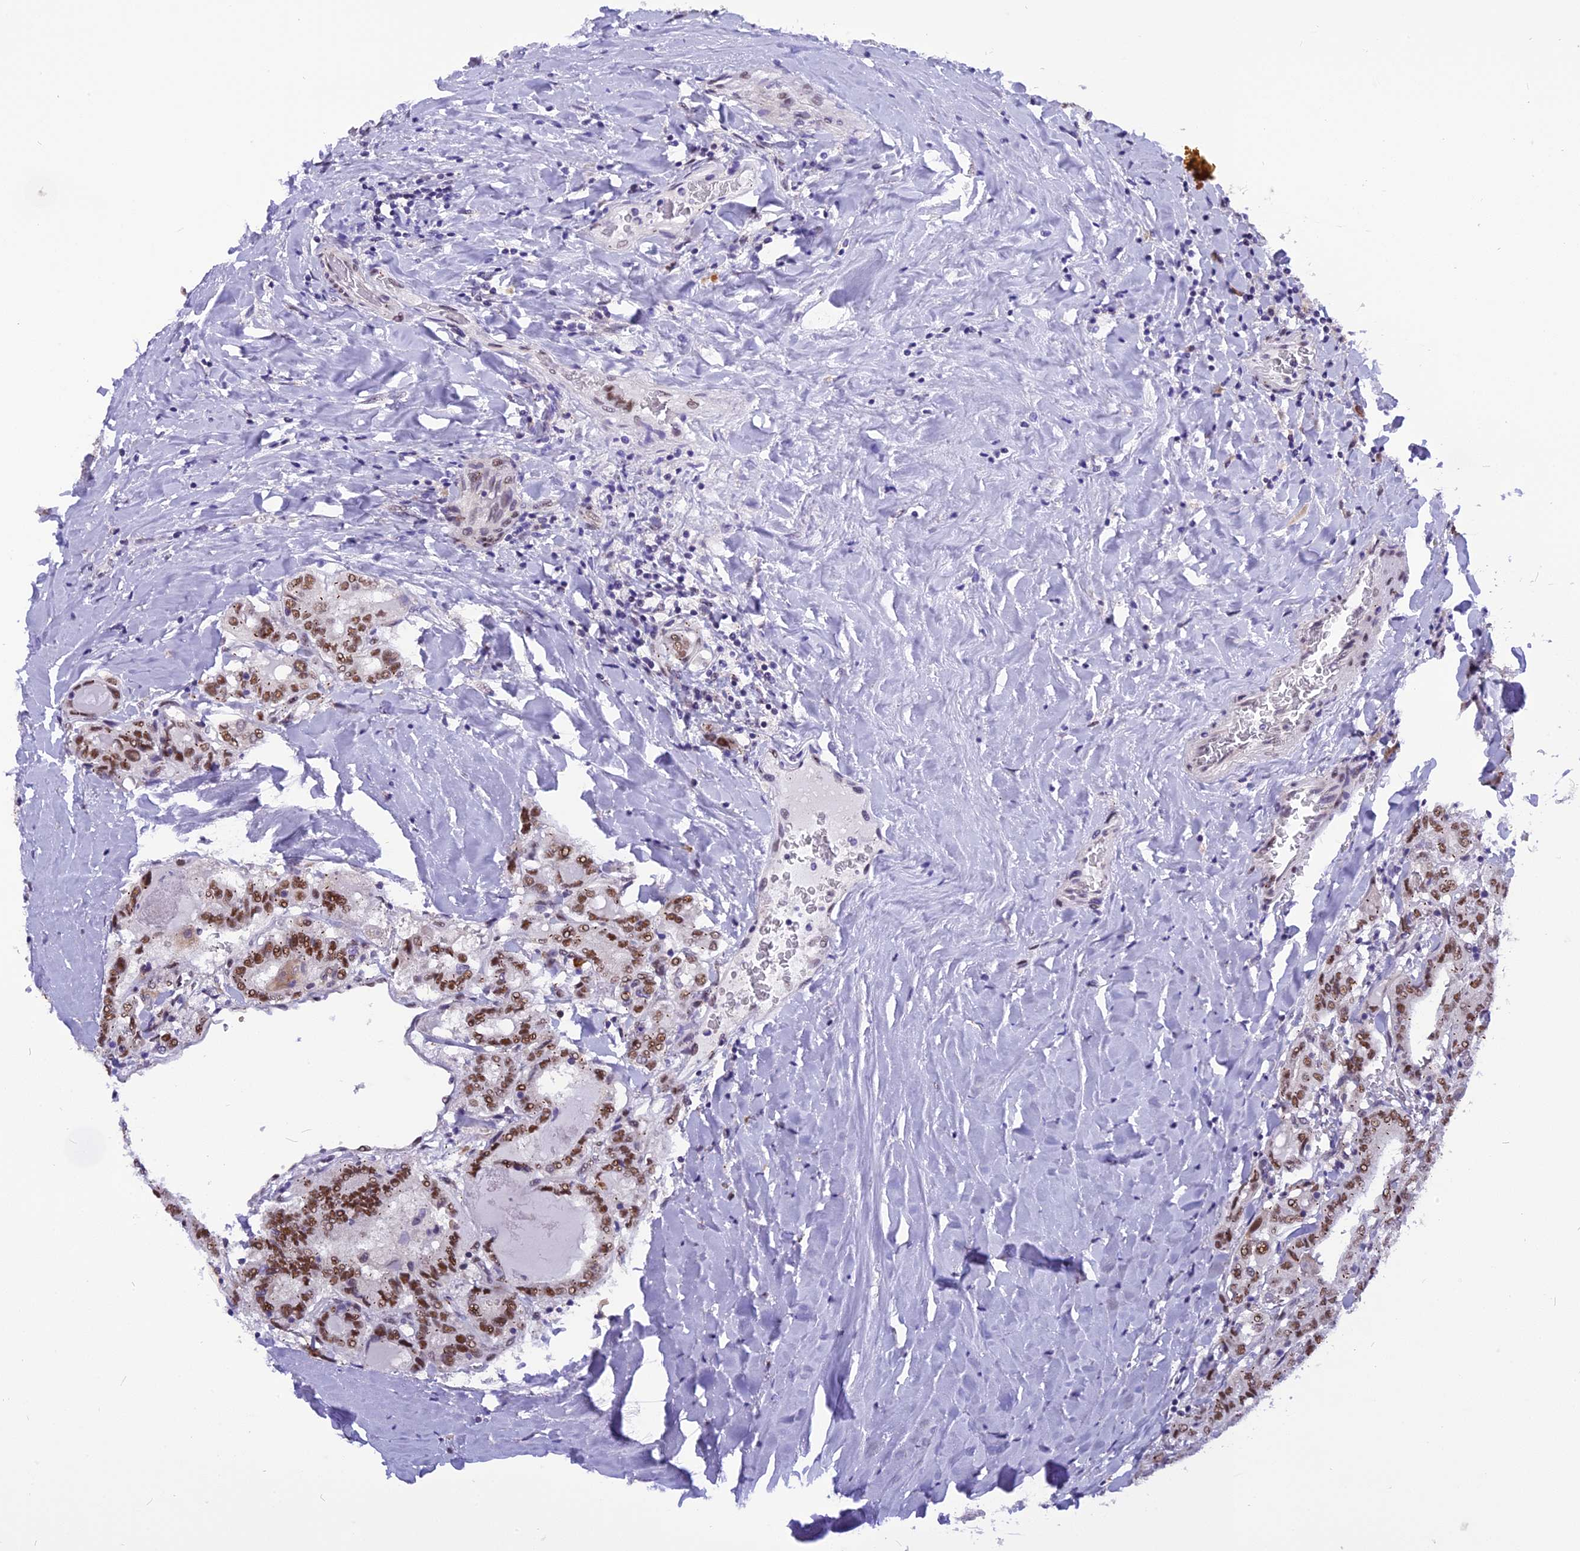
{"staining": {"intensity": "moderate", "quantity": ">75%", "location": "nuclear"}, "tissue": "thyroid cancer", "cell_type": "Tumor cells", "image_type": "cancer", "snomed": [{"axis": "morphology", "description": "Papillary adenocarcinoma, NOS"}, {"axis": "topography", "description": "Thyroid gland"}], "caption": "The image demonstrates staining of thyroid cancer (papillary adenocarcinoma), revealing moderate nuclear protein expression (brown color) within tumor cells. (DAB (3,3'-diaminobenzidine) IHC with brightfield microscopy, high magnification).", "gene": "IRF2BP1", "patient": {"sex": "female", "age": 72}}